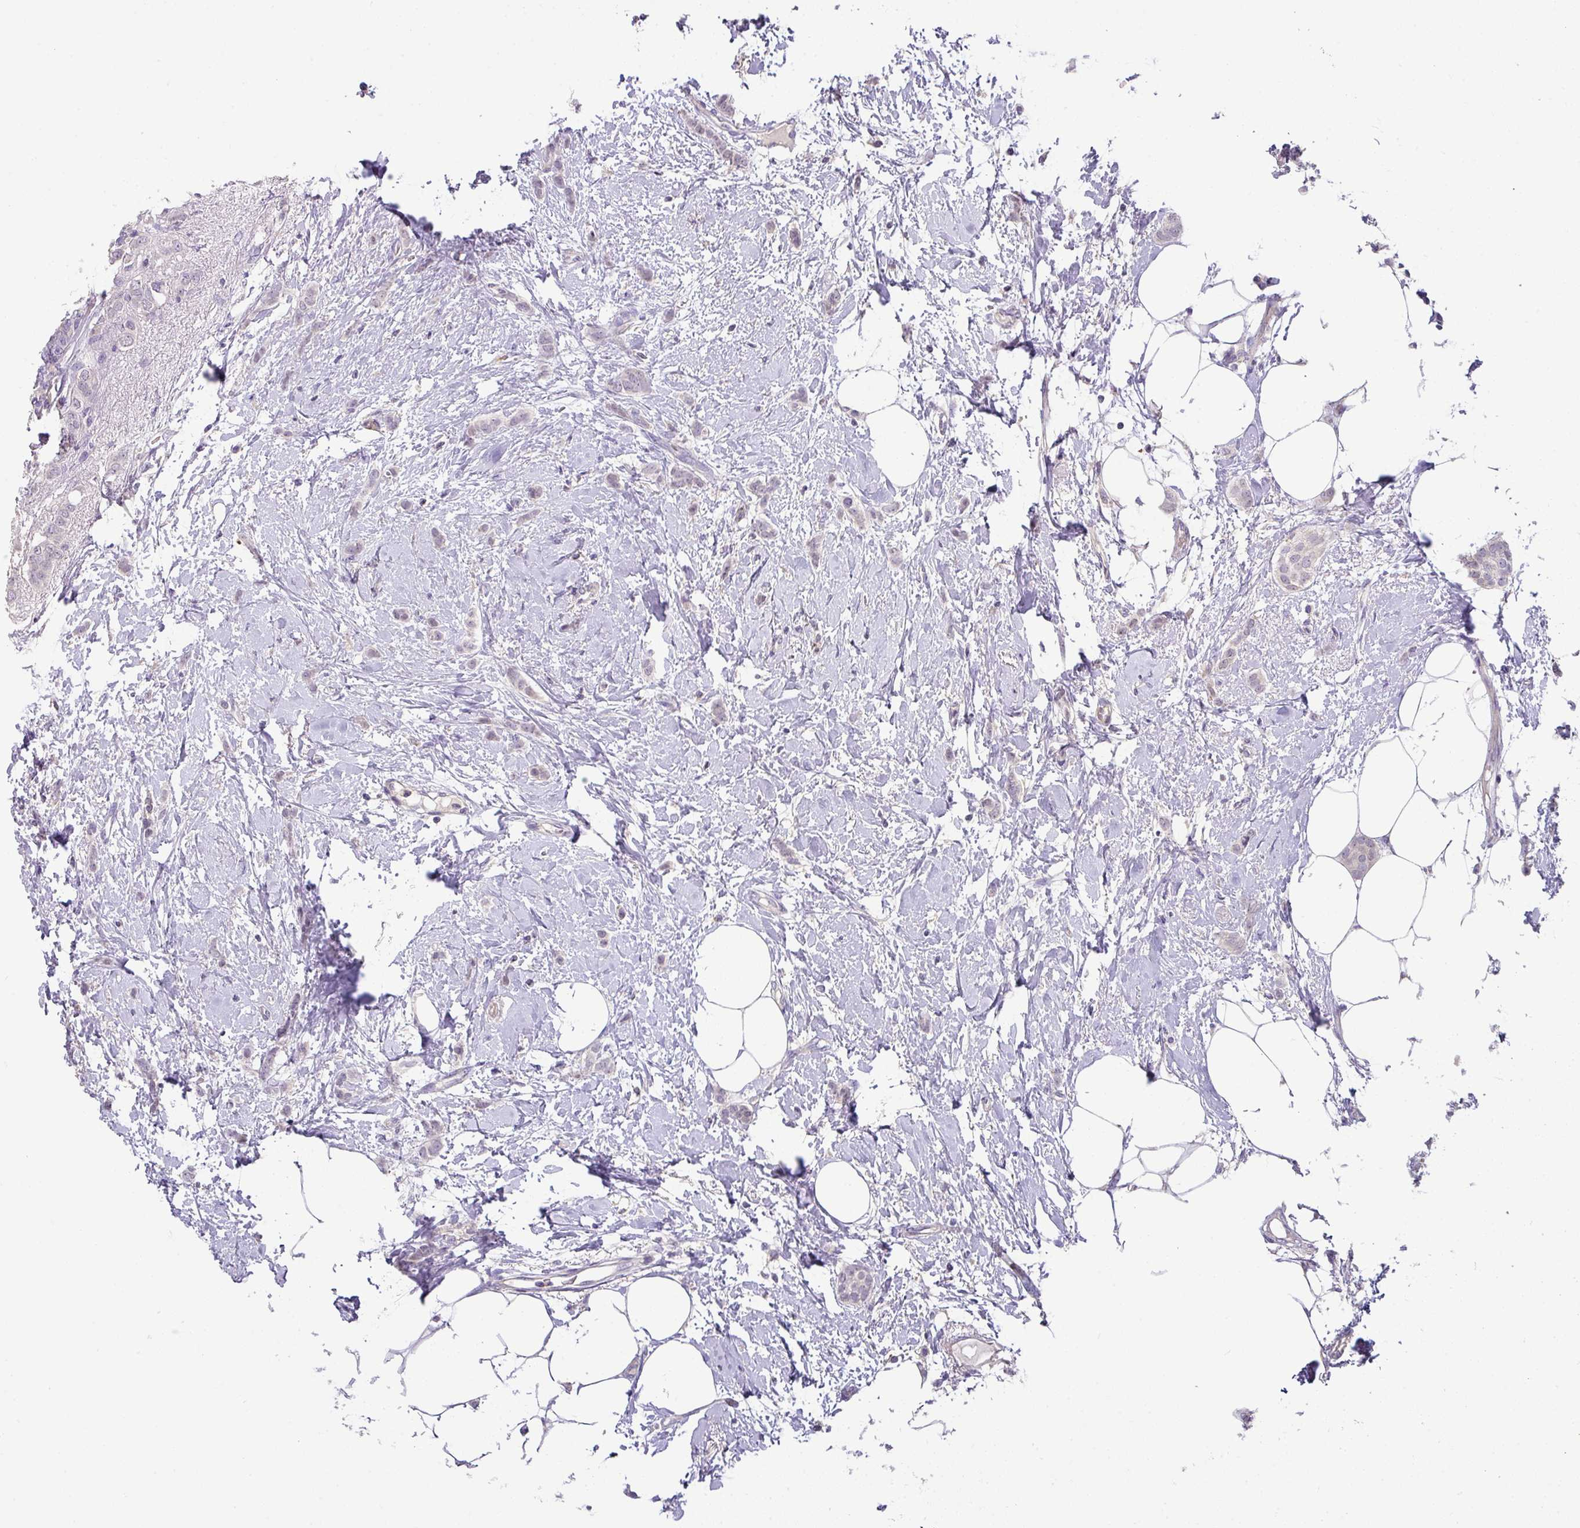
{"staining": {"intensity": "negative", "quantity": "none", "location": "none"}, "tissue": "breast cancer", "cell_type": "Tumor cells", "image_type": "cancer", "snomed": [{"axis": "morphology", "description": "Duct carcinoma"}, {"axis": "topography", "description": "Breast"}], "caption": "An image of invasive ductal carcinoma (breast) stained for a protein exhibits no brown staining in tumor cells.", "gene": "HOXC13", "patient": {"sex": "female", "age": 72}}